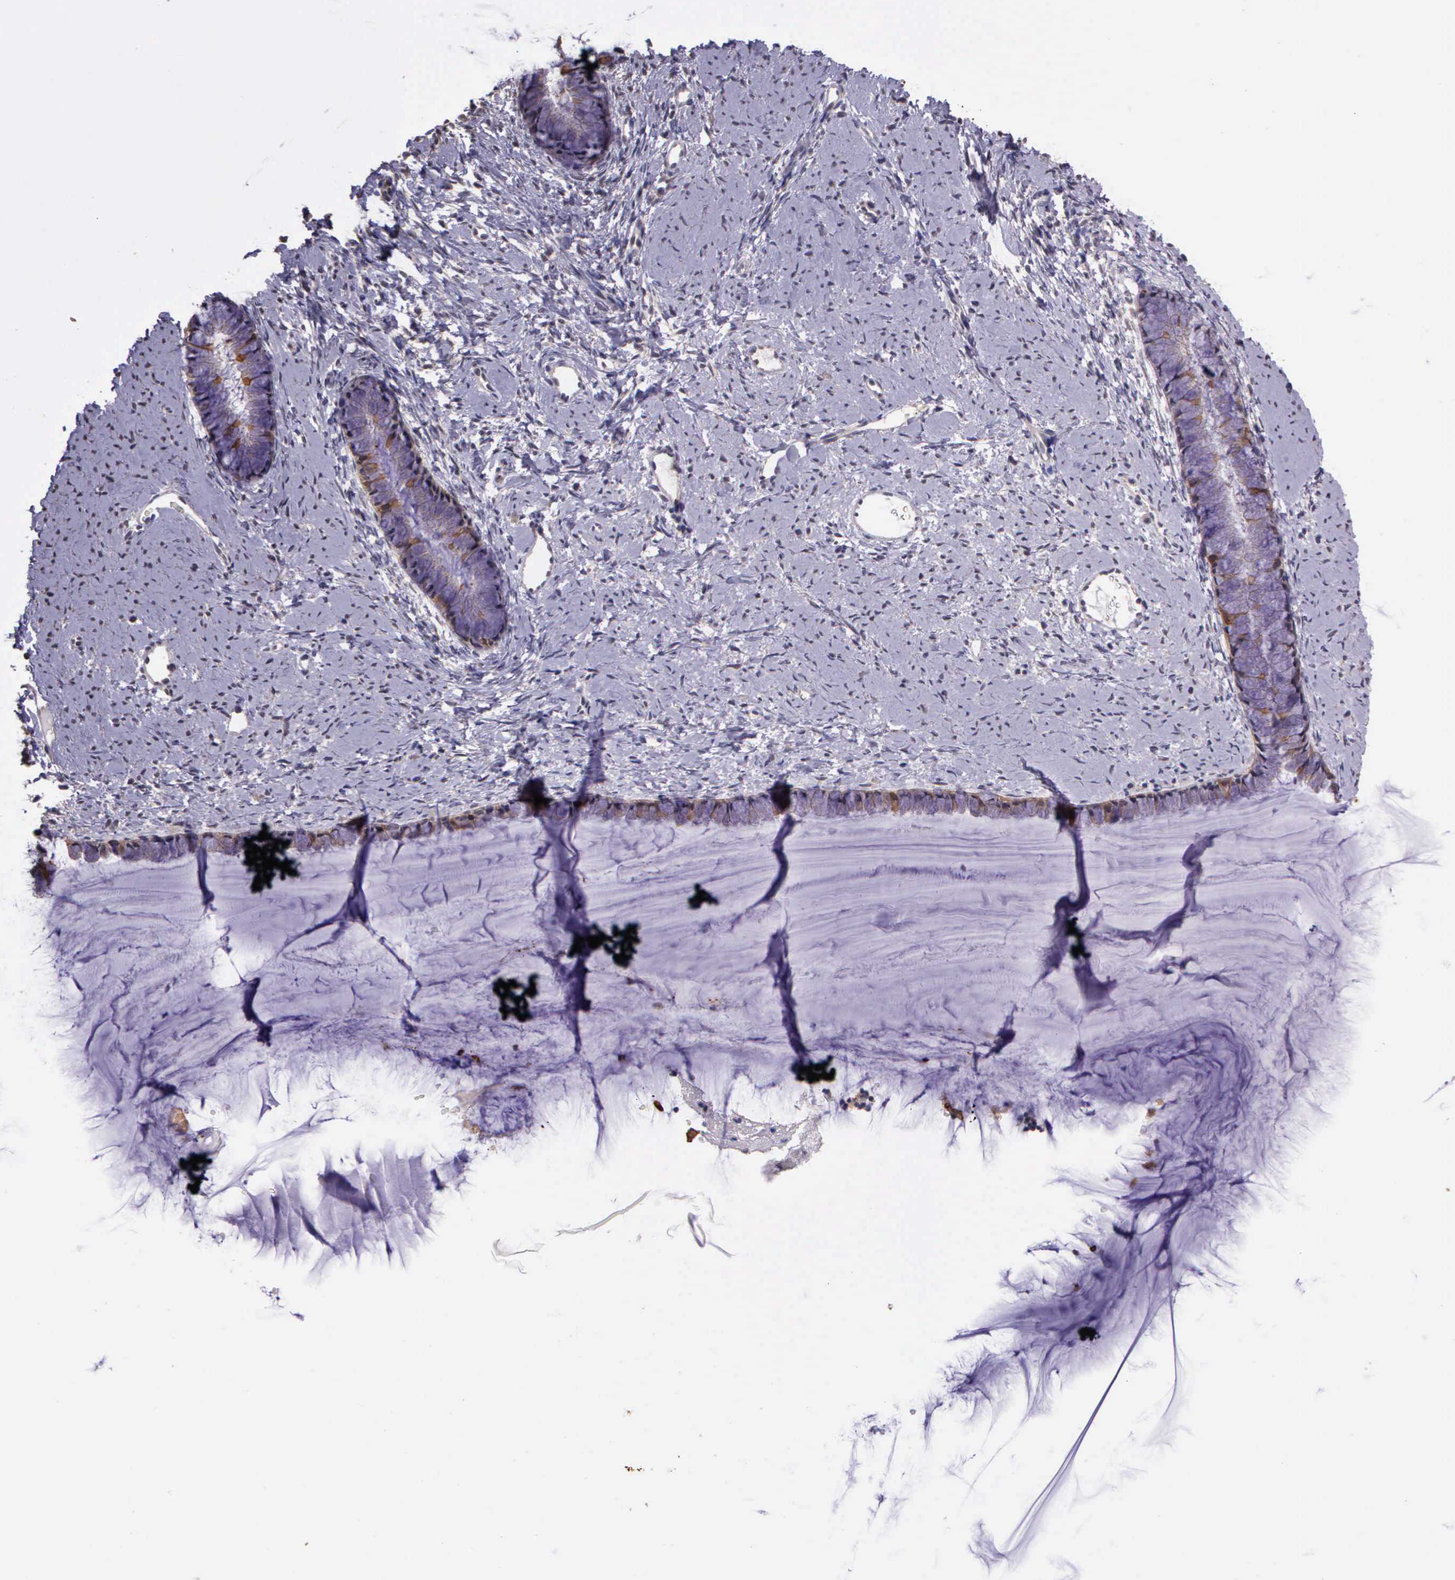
{"staining": {"intensity": "weak", "quantity": "<25%", "location": "cytoplasmic/membranous"}, "tissue": "cervix", "cell_type": "Glandular cells", "image_type": "normal", "snomed": [{"axis": "morphology", "description": "Normal tissue, NOS"}, {"axis": "topography", "description": "Cervix"}], "caption": "Benign cervix was stained to show a protein in brown. There is no significant staining in glandular cells. Brightfield microscopy of IHC stained with DAB (3,3'-diaminobenzidine) (brown) and hematoxylin (blue), captured at high magnification.", "gene": "IGBP1P2", "patient": {"sex": "female", "age": 82}}